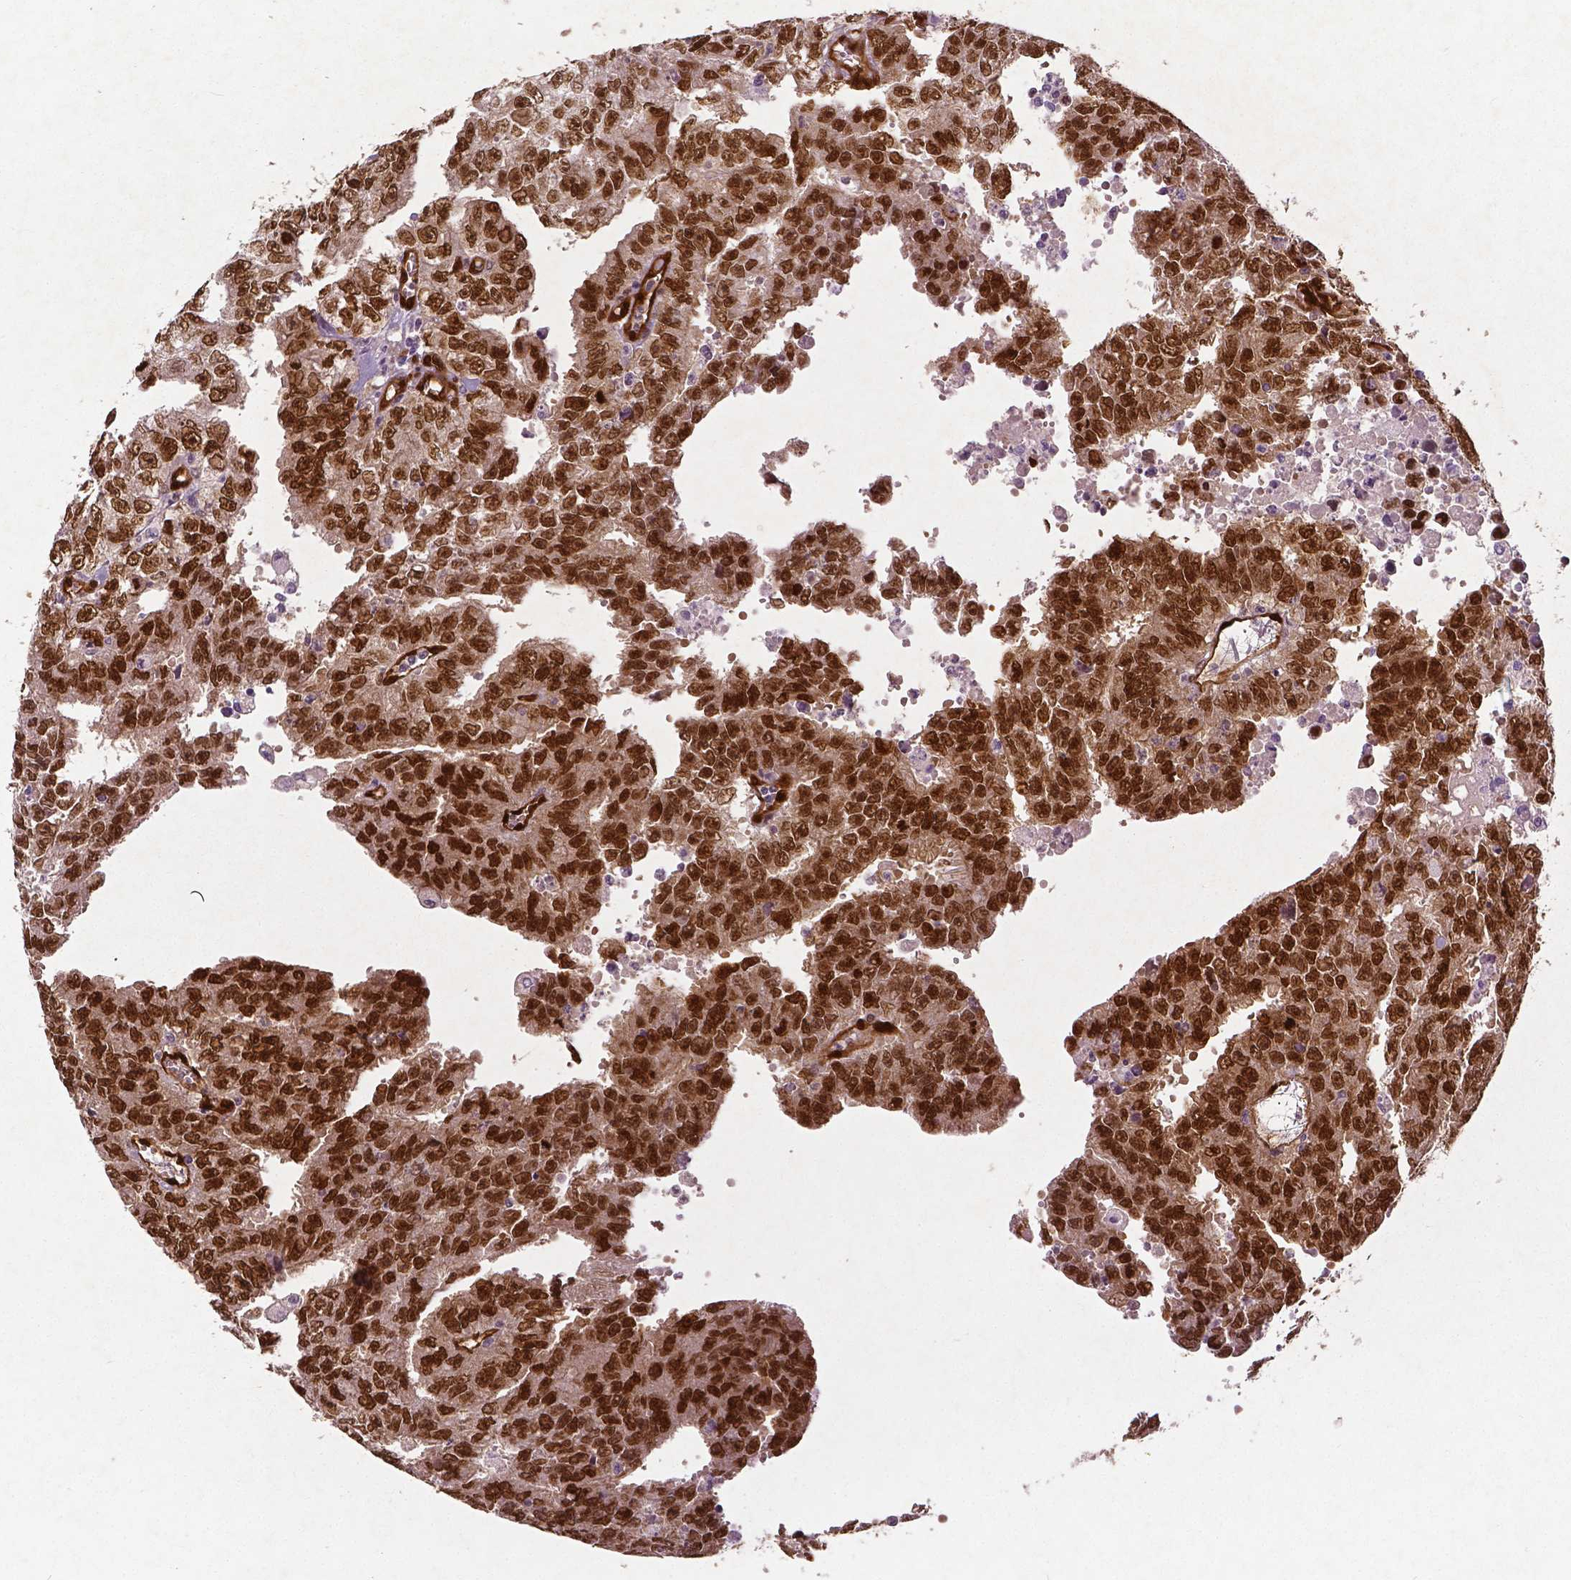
{"staining": {"intensity": "moderate", "quantity": ">75%", "location": "cytoplasmic/membranous,nuclear"}, "tissue": "testis cancer", "cell_type": "Tumor cells", "image_type": "cancer", "snomed": [{"axis": "morphology", "description": "Carcinoma, Embryonal, NOS"}, {"axis": "morphology", "description": "Teratoma, malignant, NOS"}, {"axis": "topography", "description": "Testis"}], "caption": "Immunohistochemical staining of human testis cancer (embryonal carcinoma) shows medium levels of moderate cytoplasmic/membranous and nuclear staining in about >75% of tumor cells.", "gene": "WWTR1", "patient": {"sex": "male", "age": 24}}